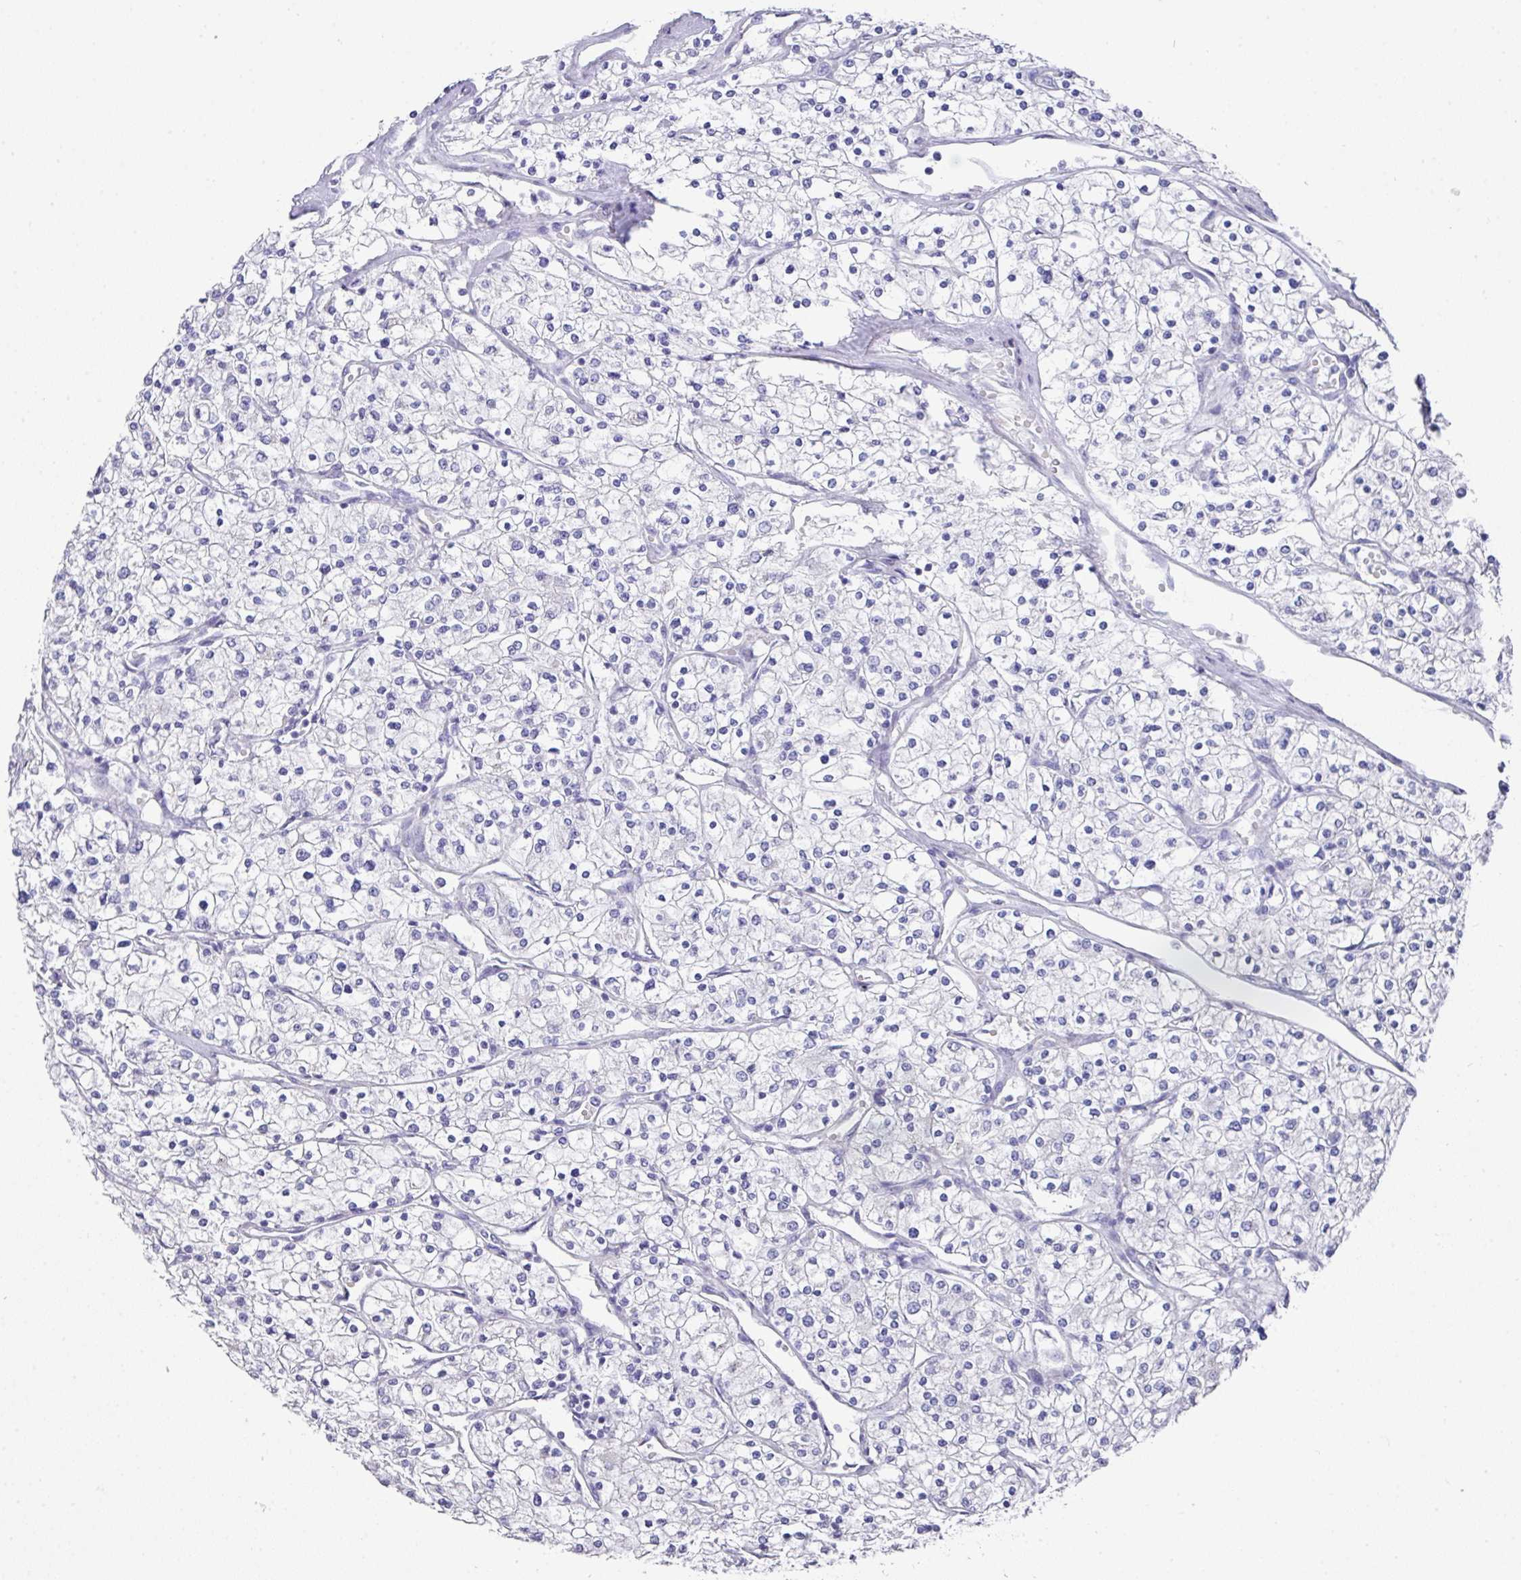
{"staining": {"intensity": "negative", "quantity": "none", "location": "none"}, "tissue": "renal cancer", "cell_type": "Tumor cells", "image_type": "cancer", "snomed": [{"axis": "morphology", "description": "Adenocarcinoma, NOS"}, {"axis": "topography", "description": "Kidney"}], "caption": "This is an immunohistochemistry photomicrograph of adenocarcinoma (renal). There is no expression in tumor cells.", "gene": "DAZL", "patient": {"sex": "male", "age": 80}}